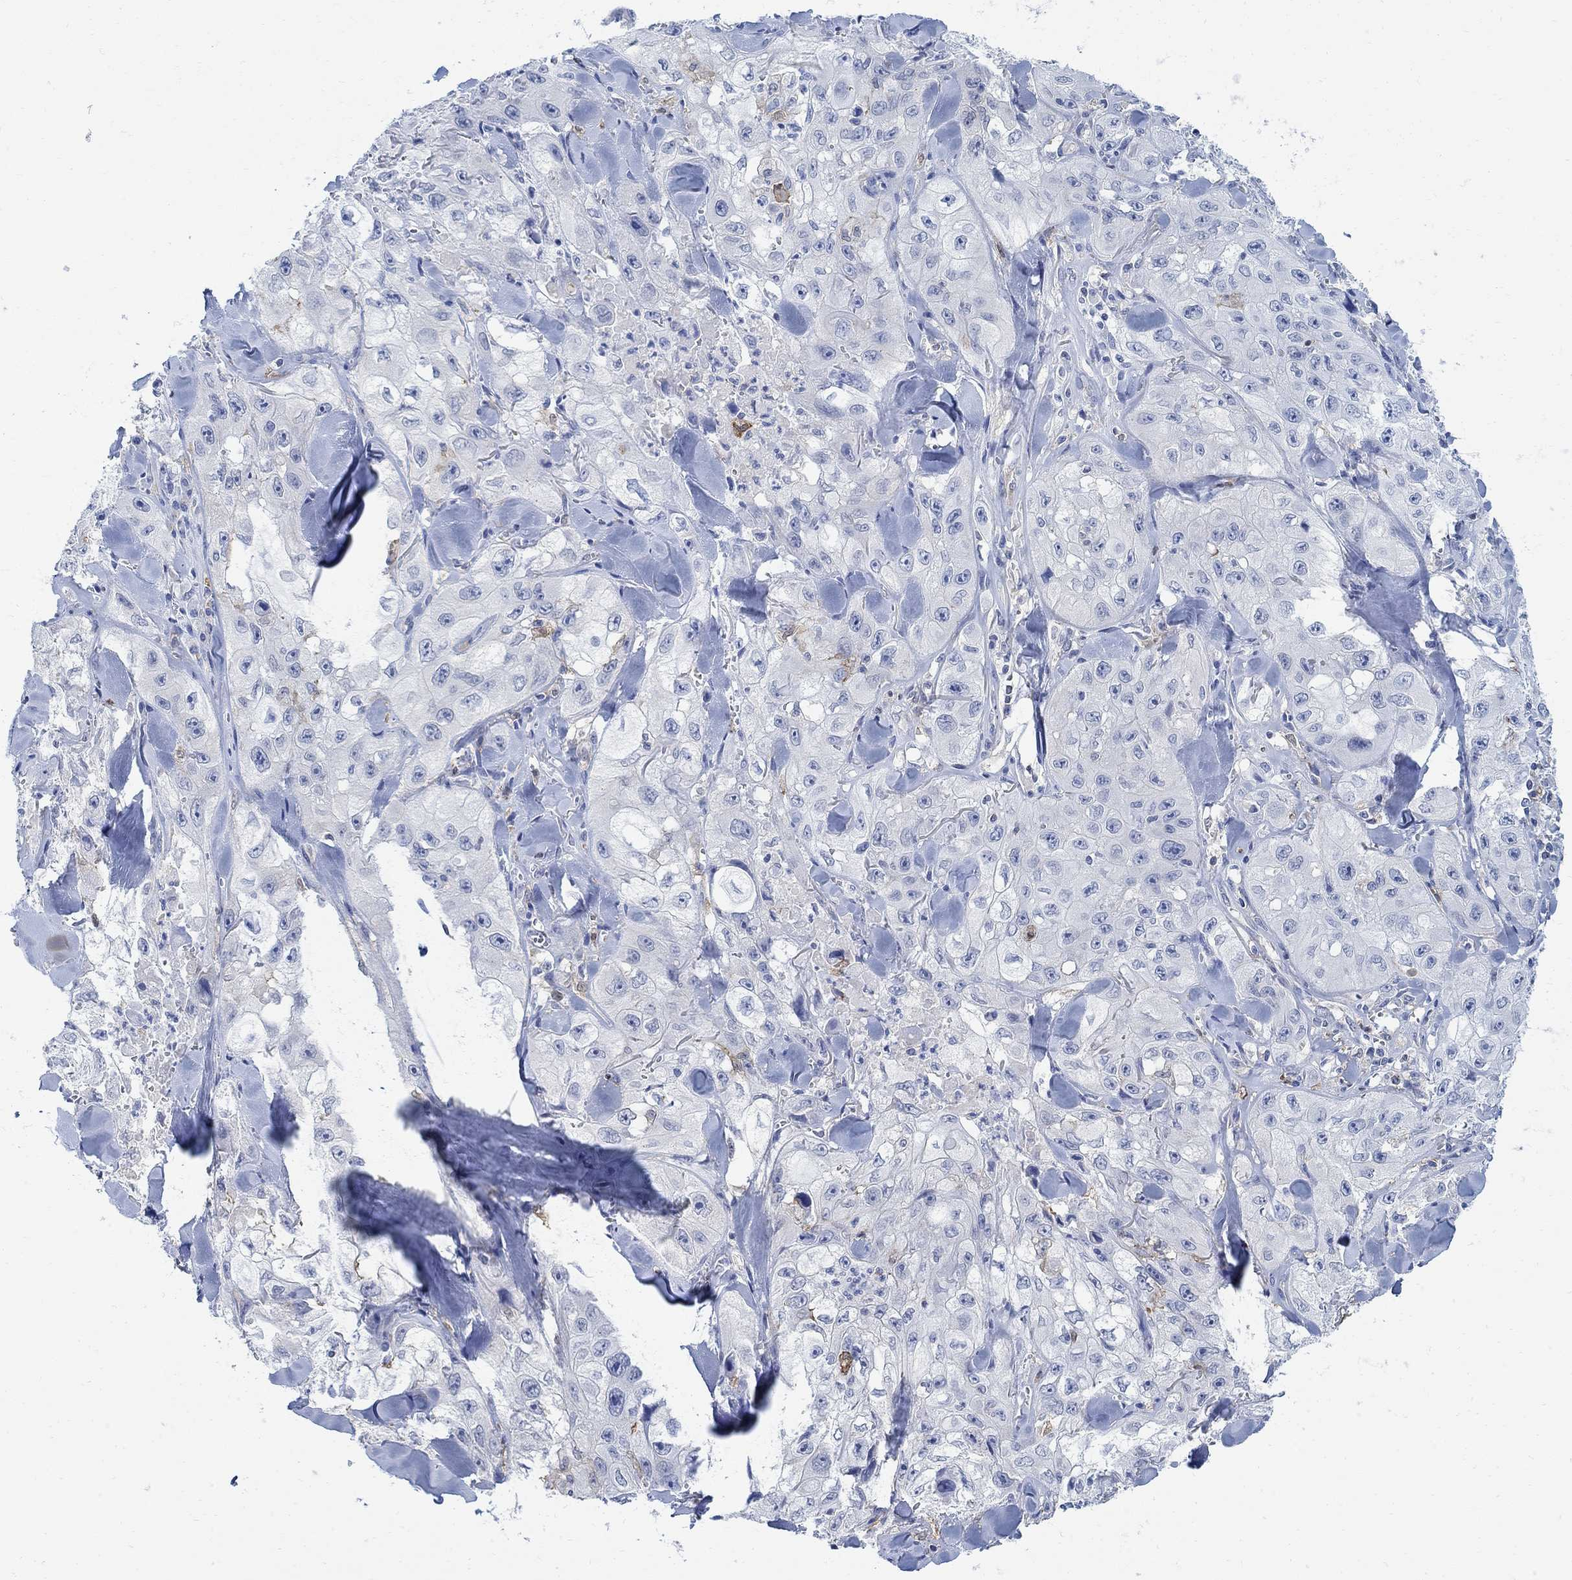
{"staining": {"intensity": "negative", "quantity": "none", "location": "none"}, "tissue": "skin cancer", "cell_type": "Tumor cells", "image_type": "cancer", "snomed": [{"axis": "morphology", "description": "Squamous cell carcinoma, NOS"}, {"axis": "topography", "description": "Skin"}, {"axis": "topography", "description": "Subcutis"}], "caption": "Tumor cells are negative for protein expression in human skin cancer (squamous cell carcinoma).", "gene": "PHF21B", "patient": {"sex": "male", "age": 73}}